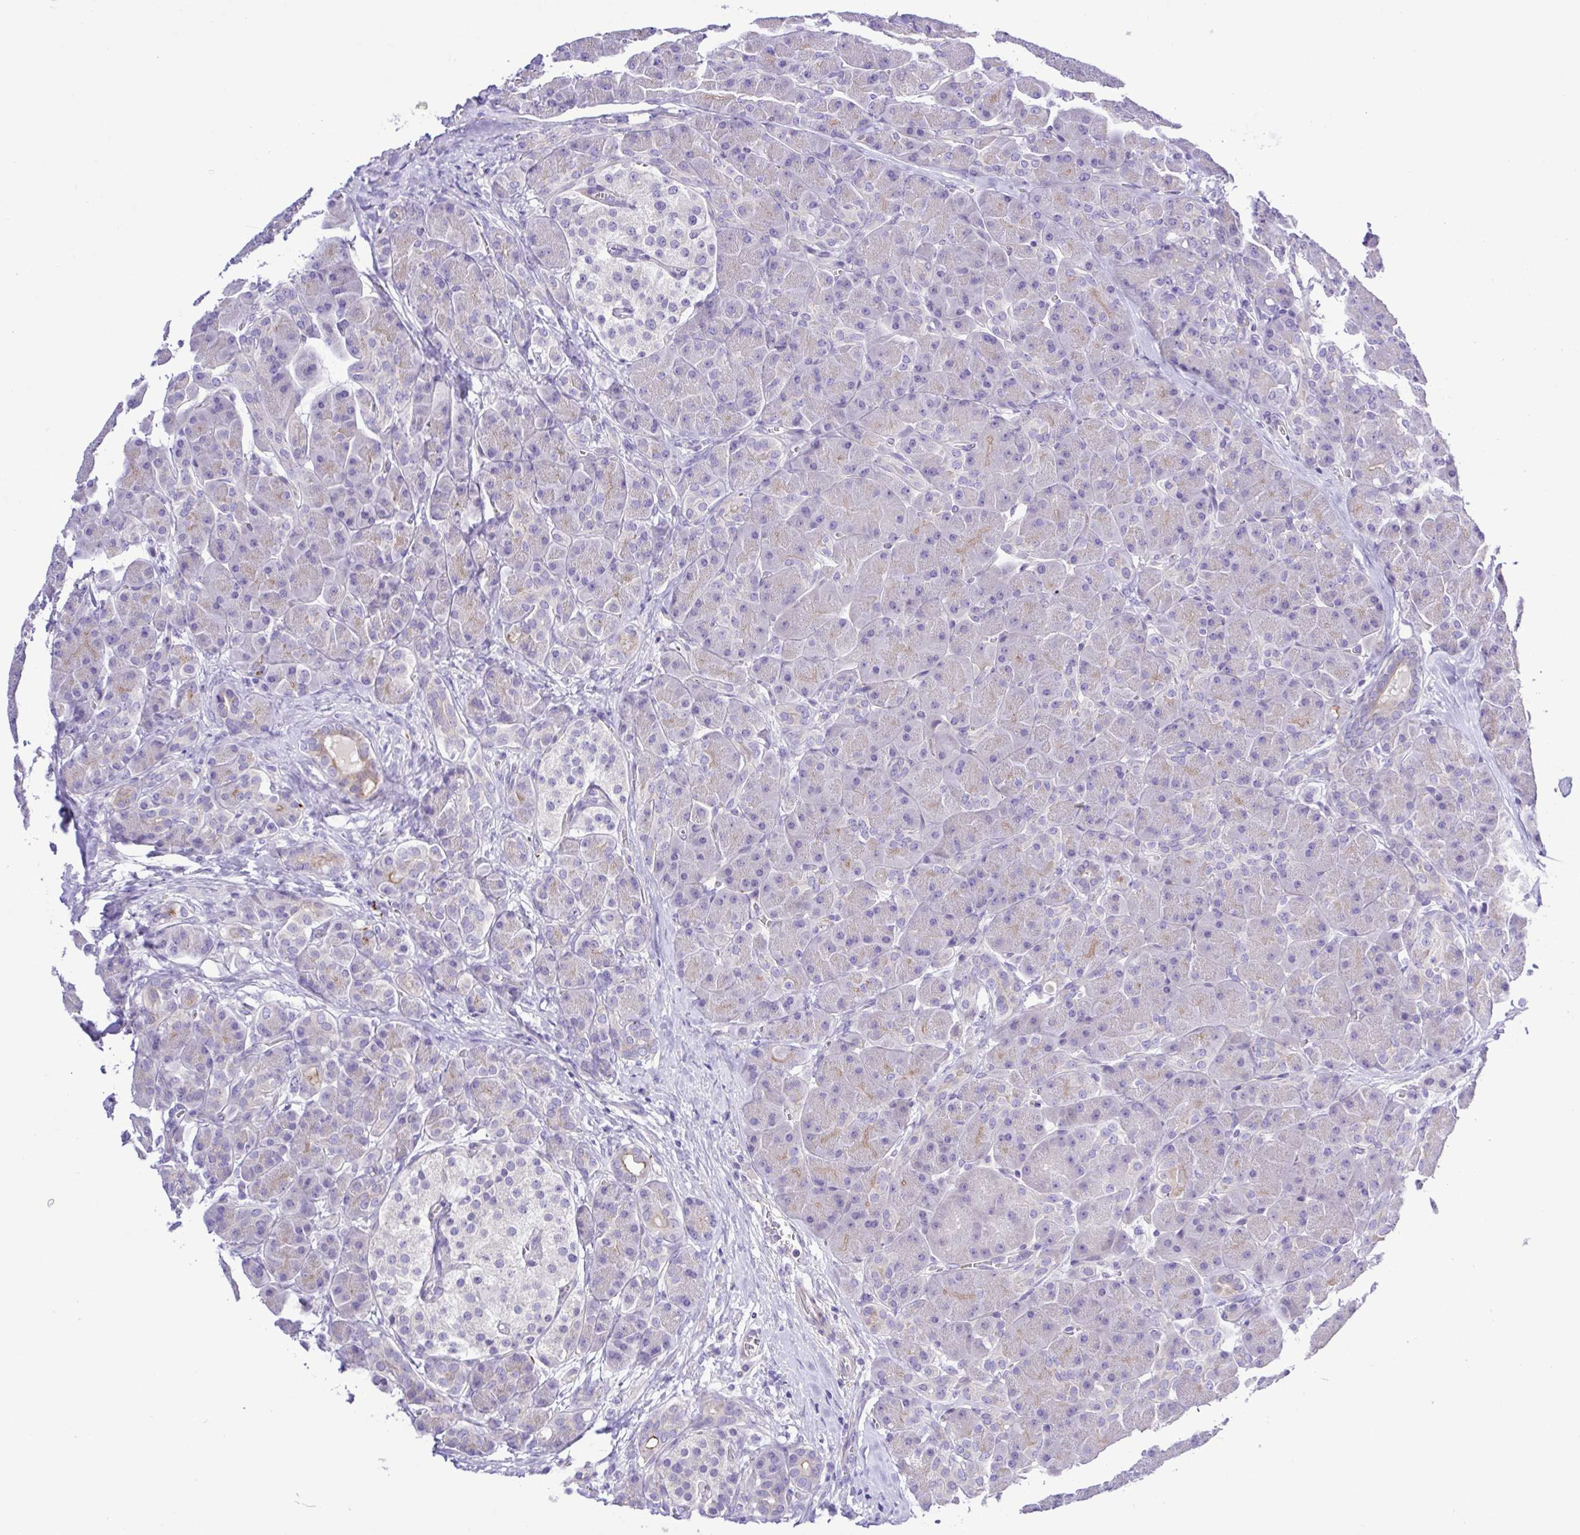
{"staining": {"intensity": "weak", "quantity": "<25%", "location": "cytoplasmic/membranous"}, "tissue": "pancreas", "cell_type": "Exocrine glandular cells", "image_type": "normal", "snomed": [{"axis": "morphology", "description": "Normal tissue, NOS"}, {"axis": "topography", "description": "Pancreas"}], "caption": "Photomicrograph shows no protein positivity in exocrine glandular cells of normal pancreas.", "gene": "GABBR2", "patient": {"sex": "male", "age": 55}}